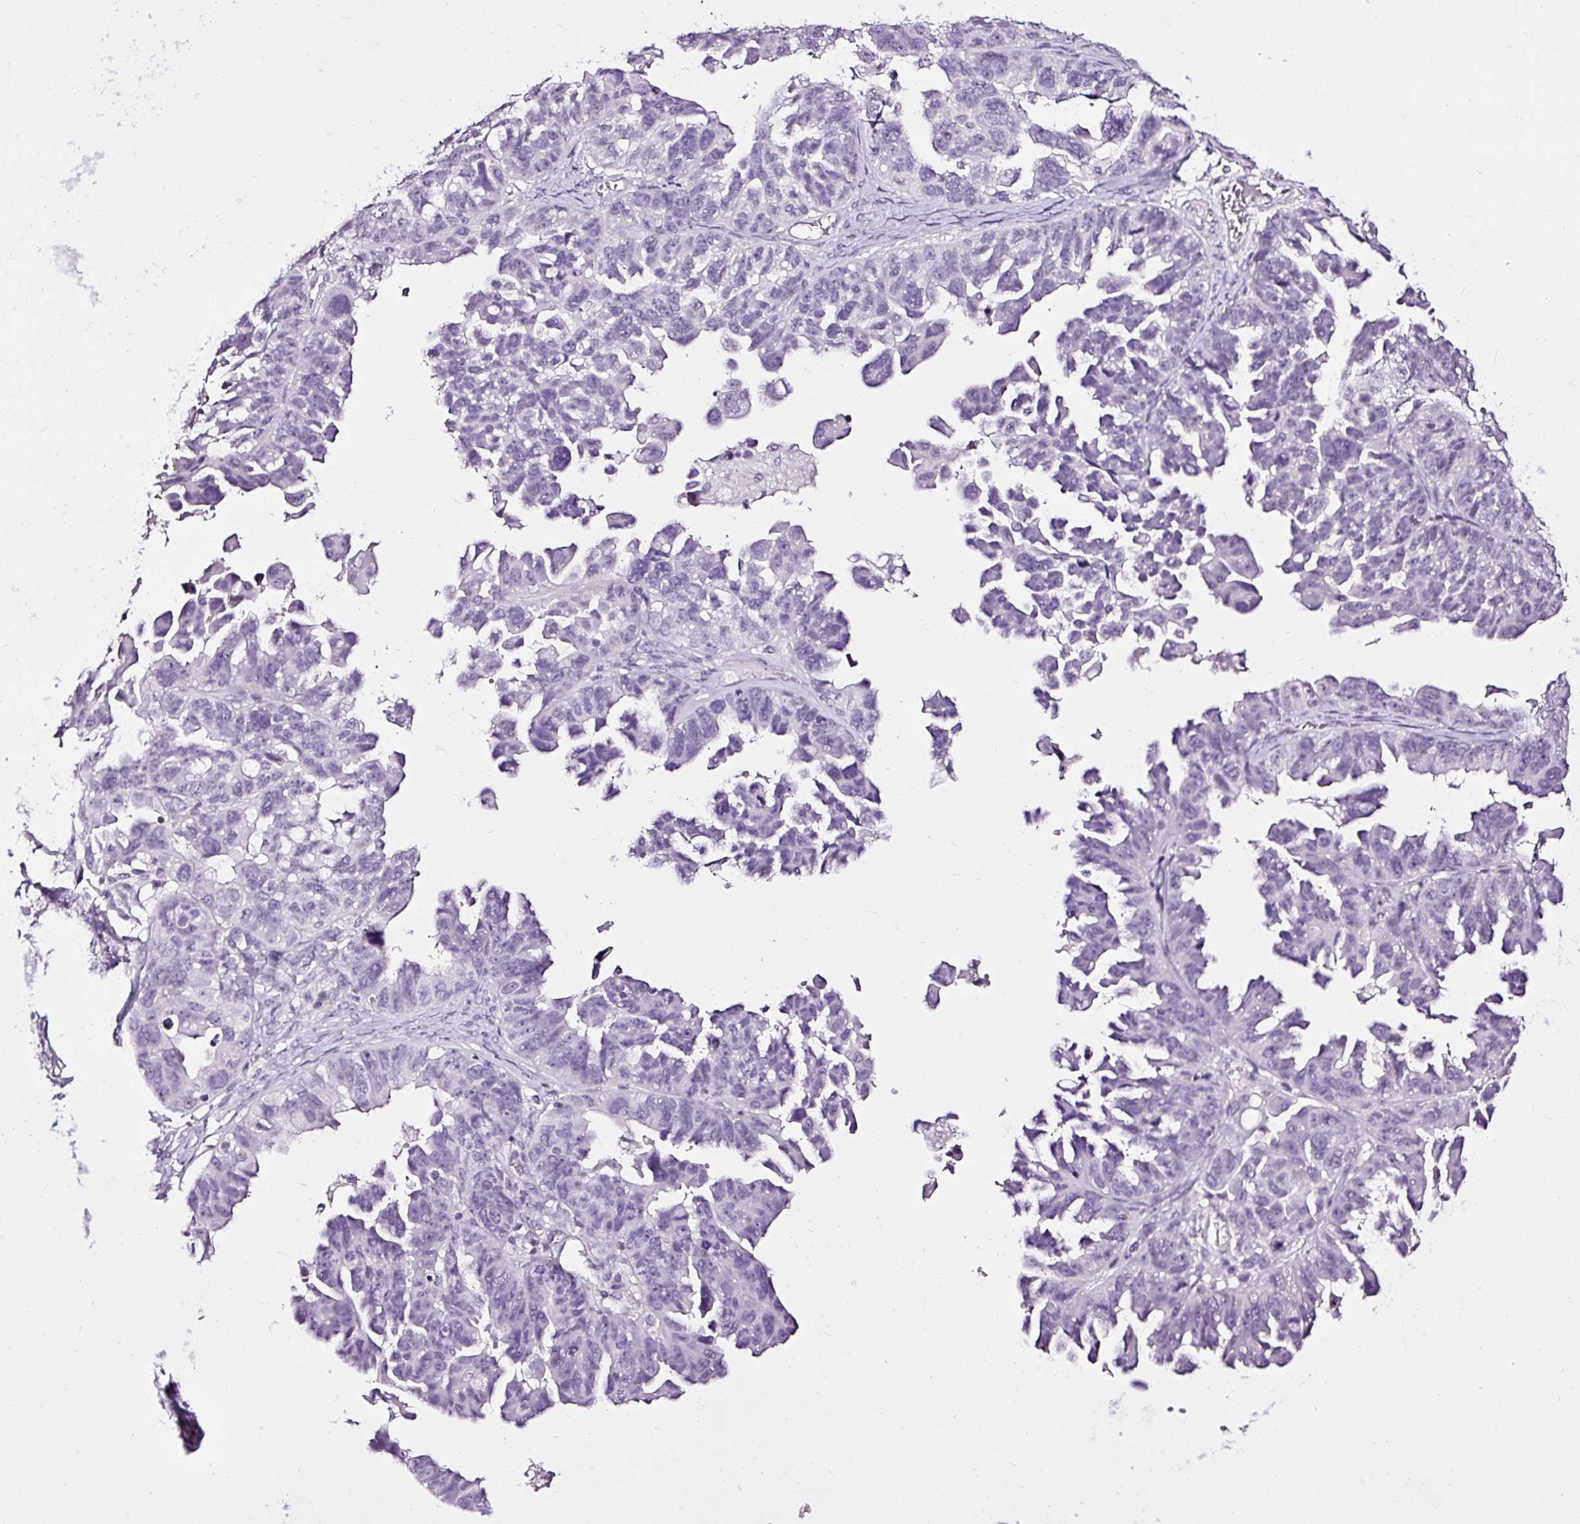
{"staining": {"intensity": "negative", "quantity": "none", "location": "none"}, "tissue": "ovarian cancer", "cell_type": "Tumor cells", "image_type": "cancer", "snomed": [{"axis": "morphology", "description": "Cystadenocarcinoma, serous, NOS"}, {"axis": "topography", "description": "Ovary"}], "caption": "A micrograph of ovarian cancer stained for a protein reveals no brown staining in tumor cells. (Immunohistochemistry (ihc), brightfield microscopy, high magnification).", "gene": "ATP2A1", "patient": {"sex": "female", "age": 79}}